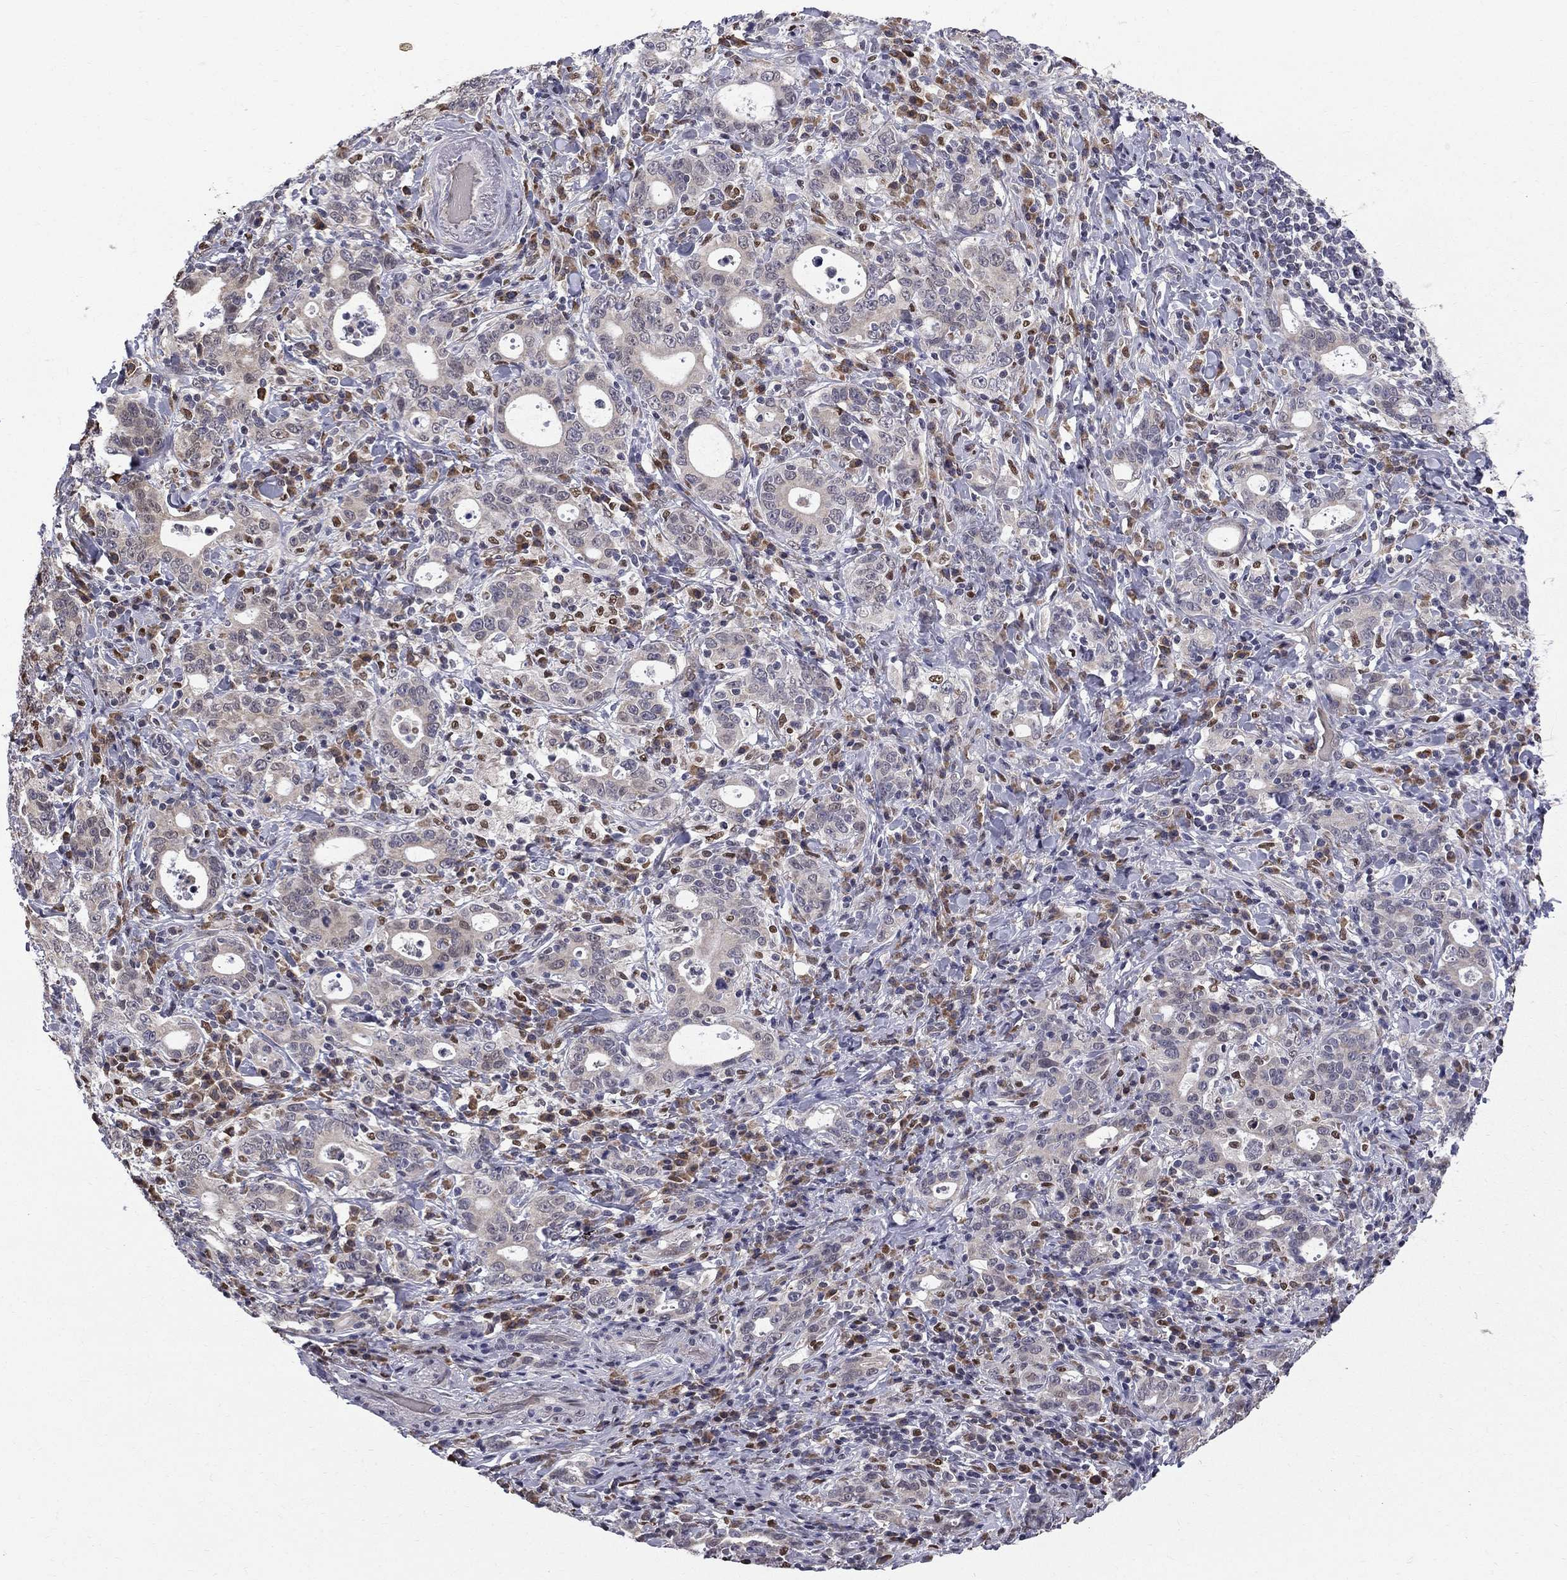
{"staining": {"intensity": "negative", "quantity": "none", "location": "none"}, "tissue": "stomach cancer", "cell_type": "Tumor cells", "image_type": "cancer", "snomed": [{"axis": "morphology", "description": "Adenocarcinoma, NOS"}, {"axis": "topography", "description": "Stomach"}], "caption": "There is no significant staining in tumor cells of stomach cancer (adenocarcinoma).", "gene": "HSPB2", "patient": {"sex": "male", "age": 79}}